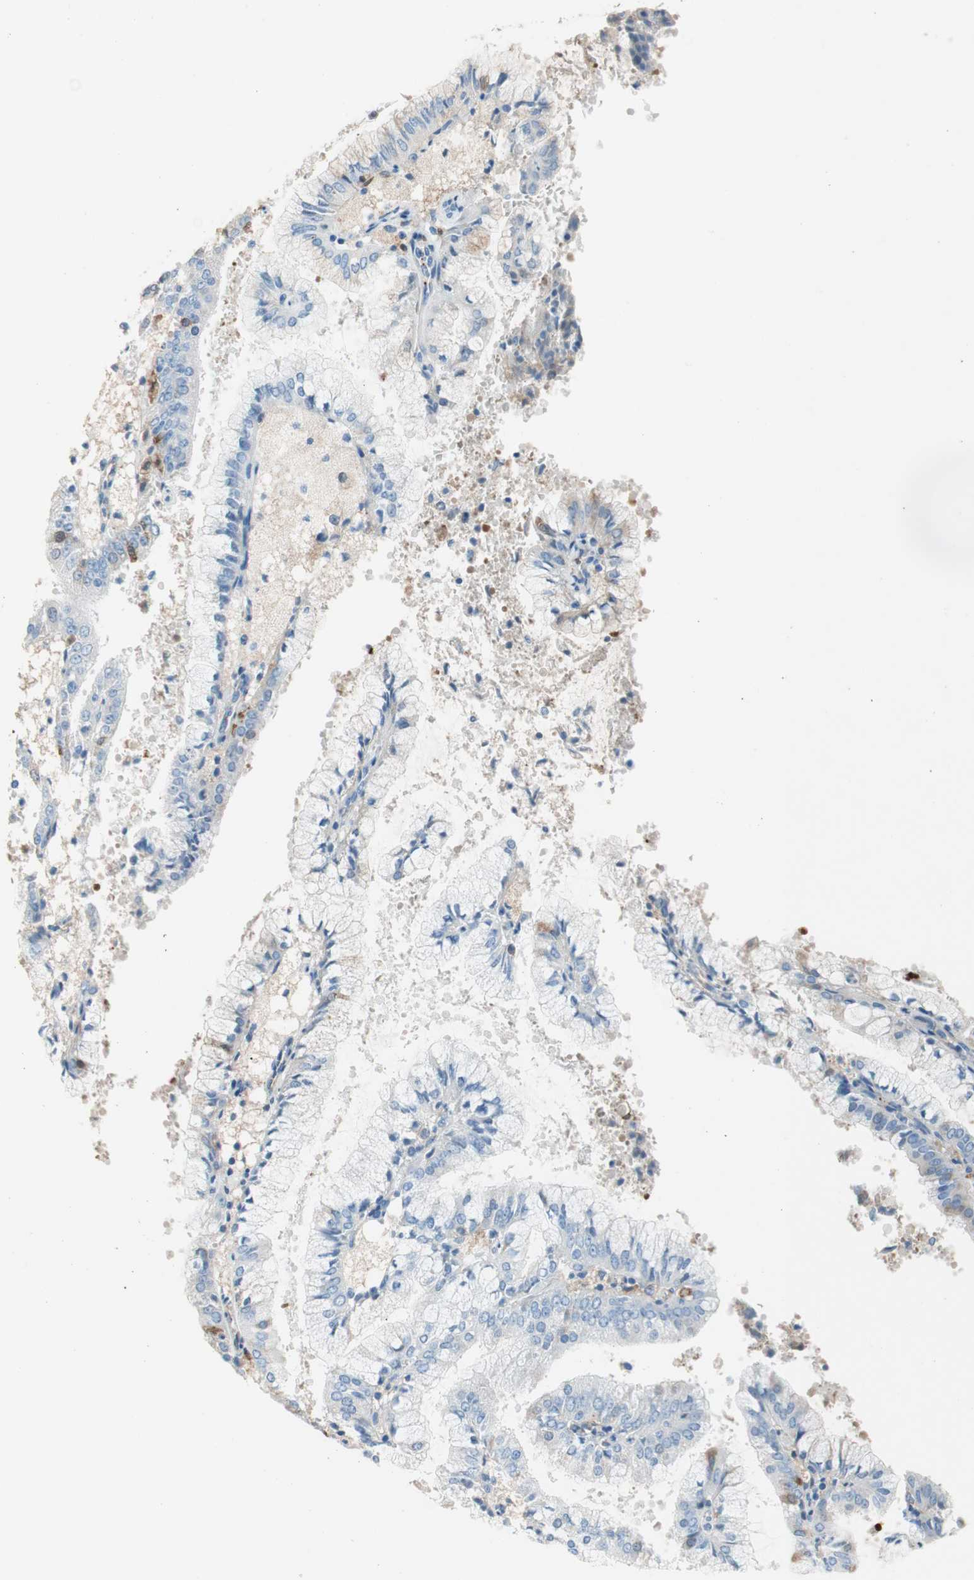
{"staining": {"intensity": "weak", "quantity": "<25%", "location": "cytoplasmic/membranous"}, "tissue": "endometrial cancer", "cell_type": "Tumor cells", "image_type": "cancer", "snomed": [{"axis": "morphology", "description": "Adenocarcinoma, NOS"}, {"axis": "topography", "description": "Endometrium"}], "caption": "Human endometrial cancer stained for a protein using IHC exhibits no positivity in tumor cells.", "gene": "GLUL", "patient": {"sex": "female", "age": 63}}